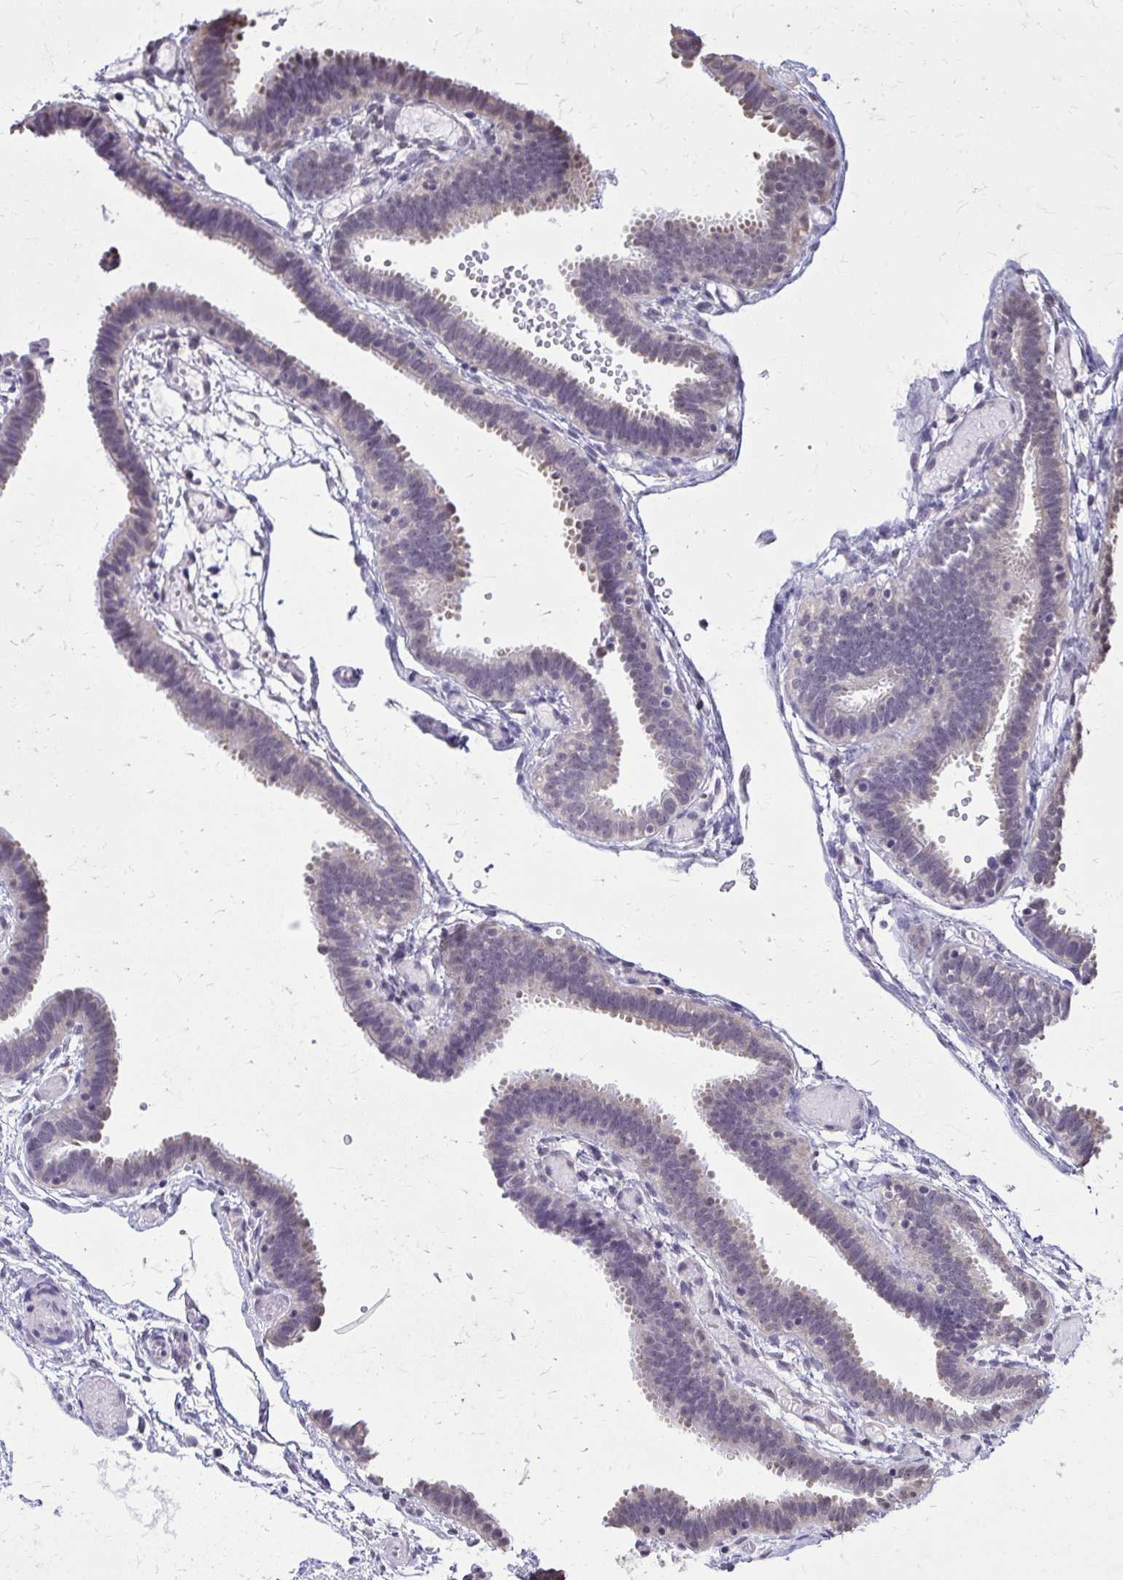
{"staining": {"intensity": "negative", "quantity": "none", "location": "none"}, "tissue": "fallopian tube", "cell_type": "Glandular cells", "image_type": "normal", "snomed": [{"axis": "morphology", "description": "Normal tissue, NOS"}, {"axis": "topography", "description": "Fallopian tube"}], "caption": "High power microscopy image of an immunohistochemistry photomicrograph of benign fallopian tube, revealing no significant staining in glandular cells. (Immunohistochemistry (ihc), brightfield microscopy, high magnification).", "gene": "AKAP5", "patient": {"sex": "female", "age": 37}}